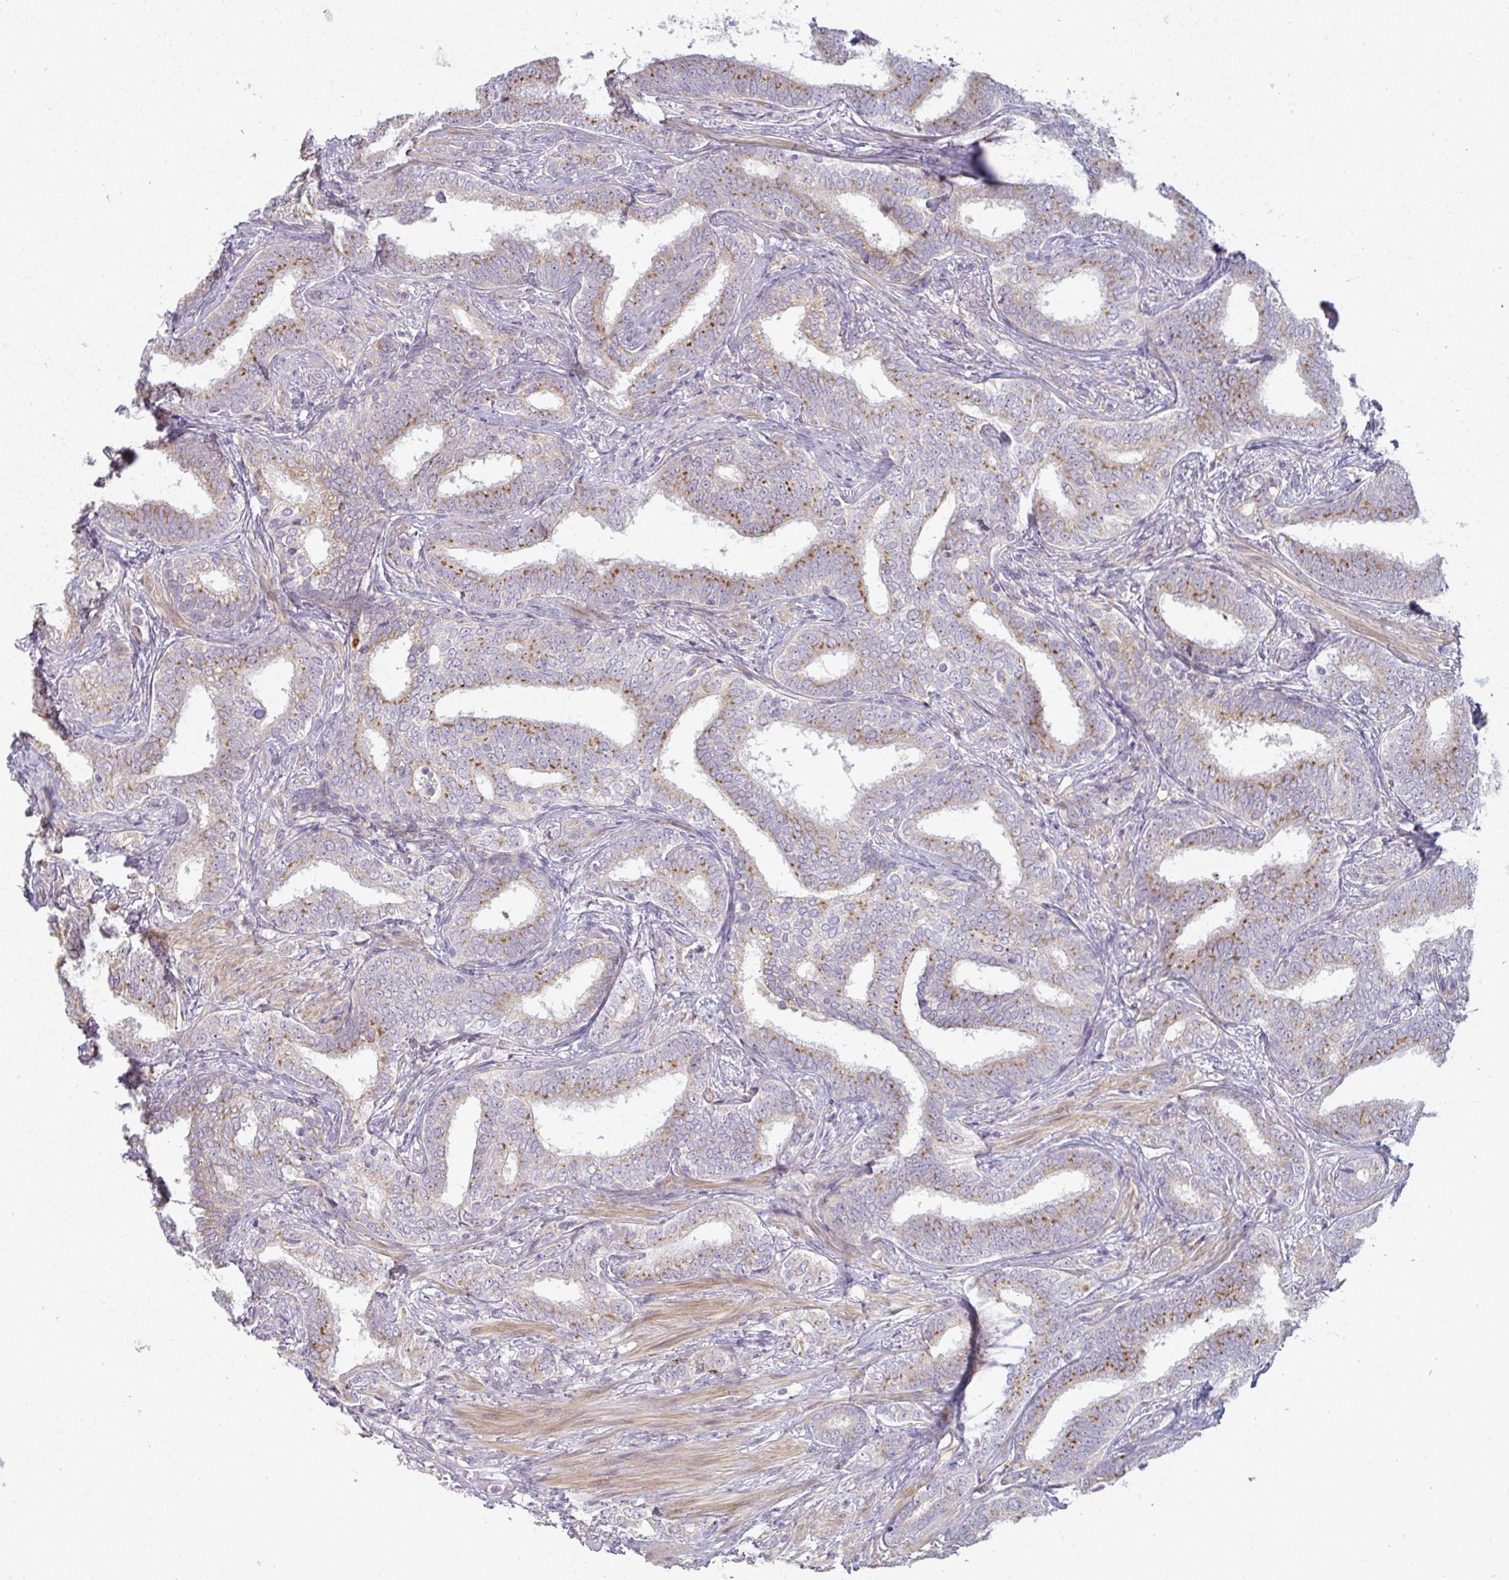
{"staining": {"intensity": "moderate", "quantity": "25%-75%", "location": "cytoplasmic/membranous"}, "tissue": "prostate cancer", "cell_type": "Tumor cells", "image_type": "cancer", "snomed": [{"axis": "morphology", "description": "Adenocarcinoma, High grade"}, {"axis": "topography", "description": "Prostate"}], "caption": "Protein expression analysis of human adenocarcinoma (high-grade) (prostate) reveals moderate cytoplasmic/membranous staining in approximately 25%-75% of tumor cells.", "gene": "MOB1A", "patient": {"sex": "male", "age": 72}}